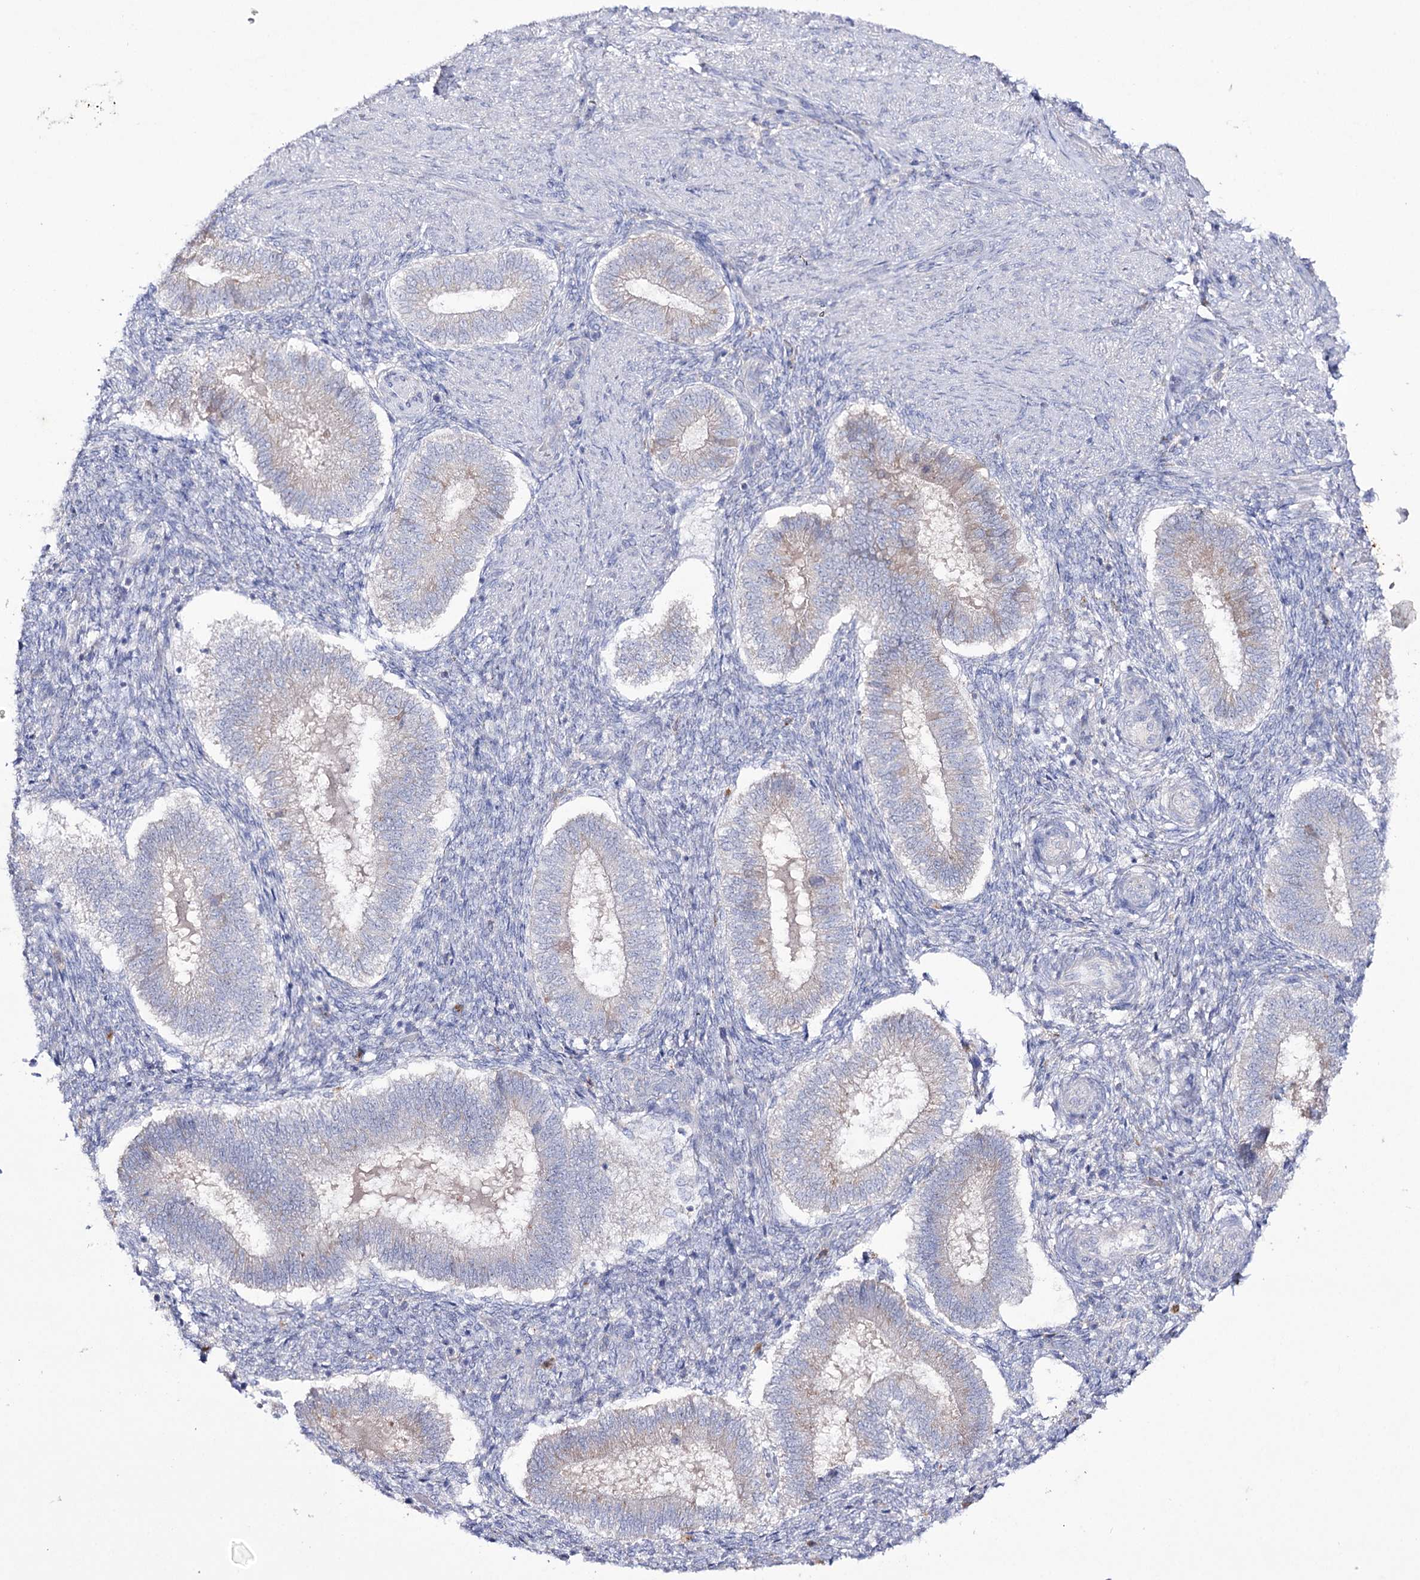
{"staining": {"intensity": "negative", "quantity": "none", "location": "none"}, "tissue": "endometrium", "cell_type": "Cells in endometrial stroma", "image_type": "normal", "snomed": [{"axis": "morphology", "description": "Normal tissue, NOS"}, {"axis": "topography", "description": "Endometrium"}], "caption": "IHC image of benign endometrium stained for a protein (brown), which displays no expression in cells in endometrial stroma.", "gene": "NAGLU", "patient": {"sex": "female", "age": 25}}